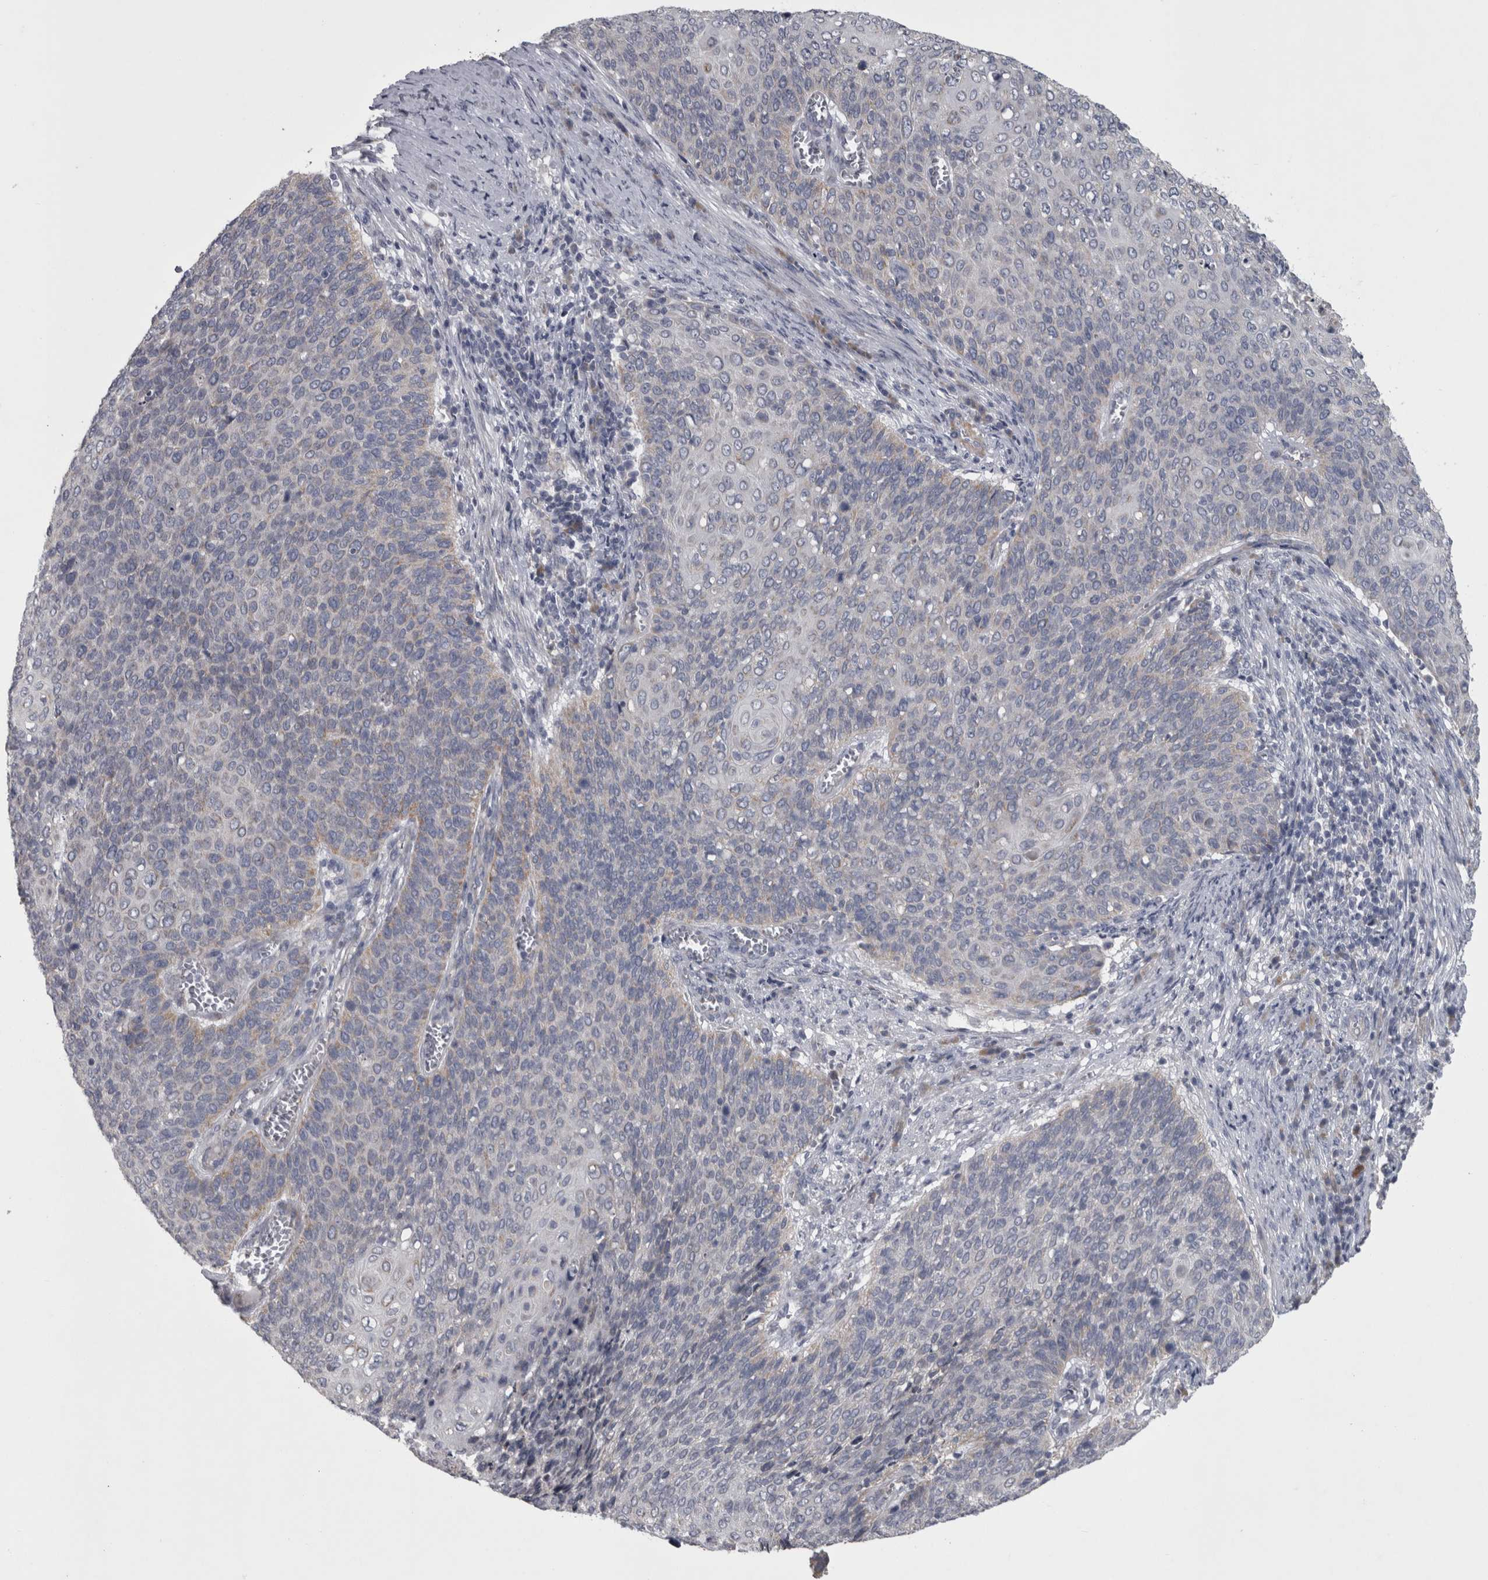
{"staining": {"intensity": "negative", "quantity": "none", "location": "none"}, "tissue": "cervical cancer", "cell_type": "Tumor cells", "image_type": "cancer", "snomed": [{"axis": "morphology", "description": "Squamous cell carcinoma, NOS"}, {"axis": "topography", "description": "Cervix"}], "caption": "Photomicrograph shows no significant protein staining in tumor cells of cervical squamous cell carcinoma.", "gene": "DBT", "patient": {"sex": "female", "age": 39}}